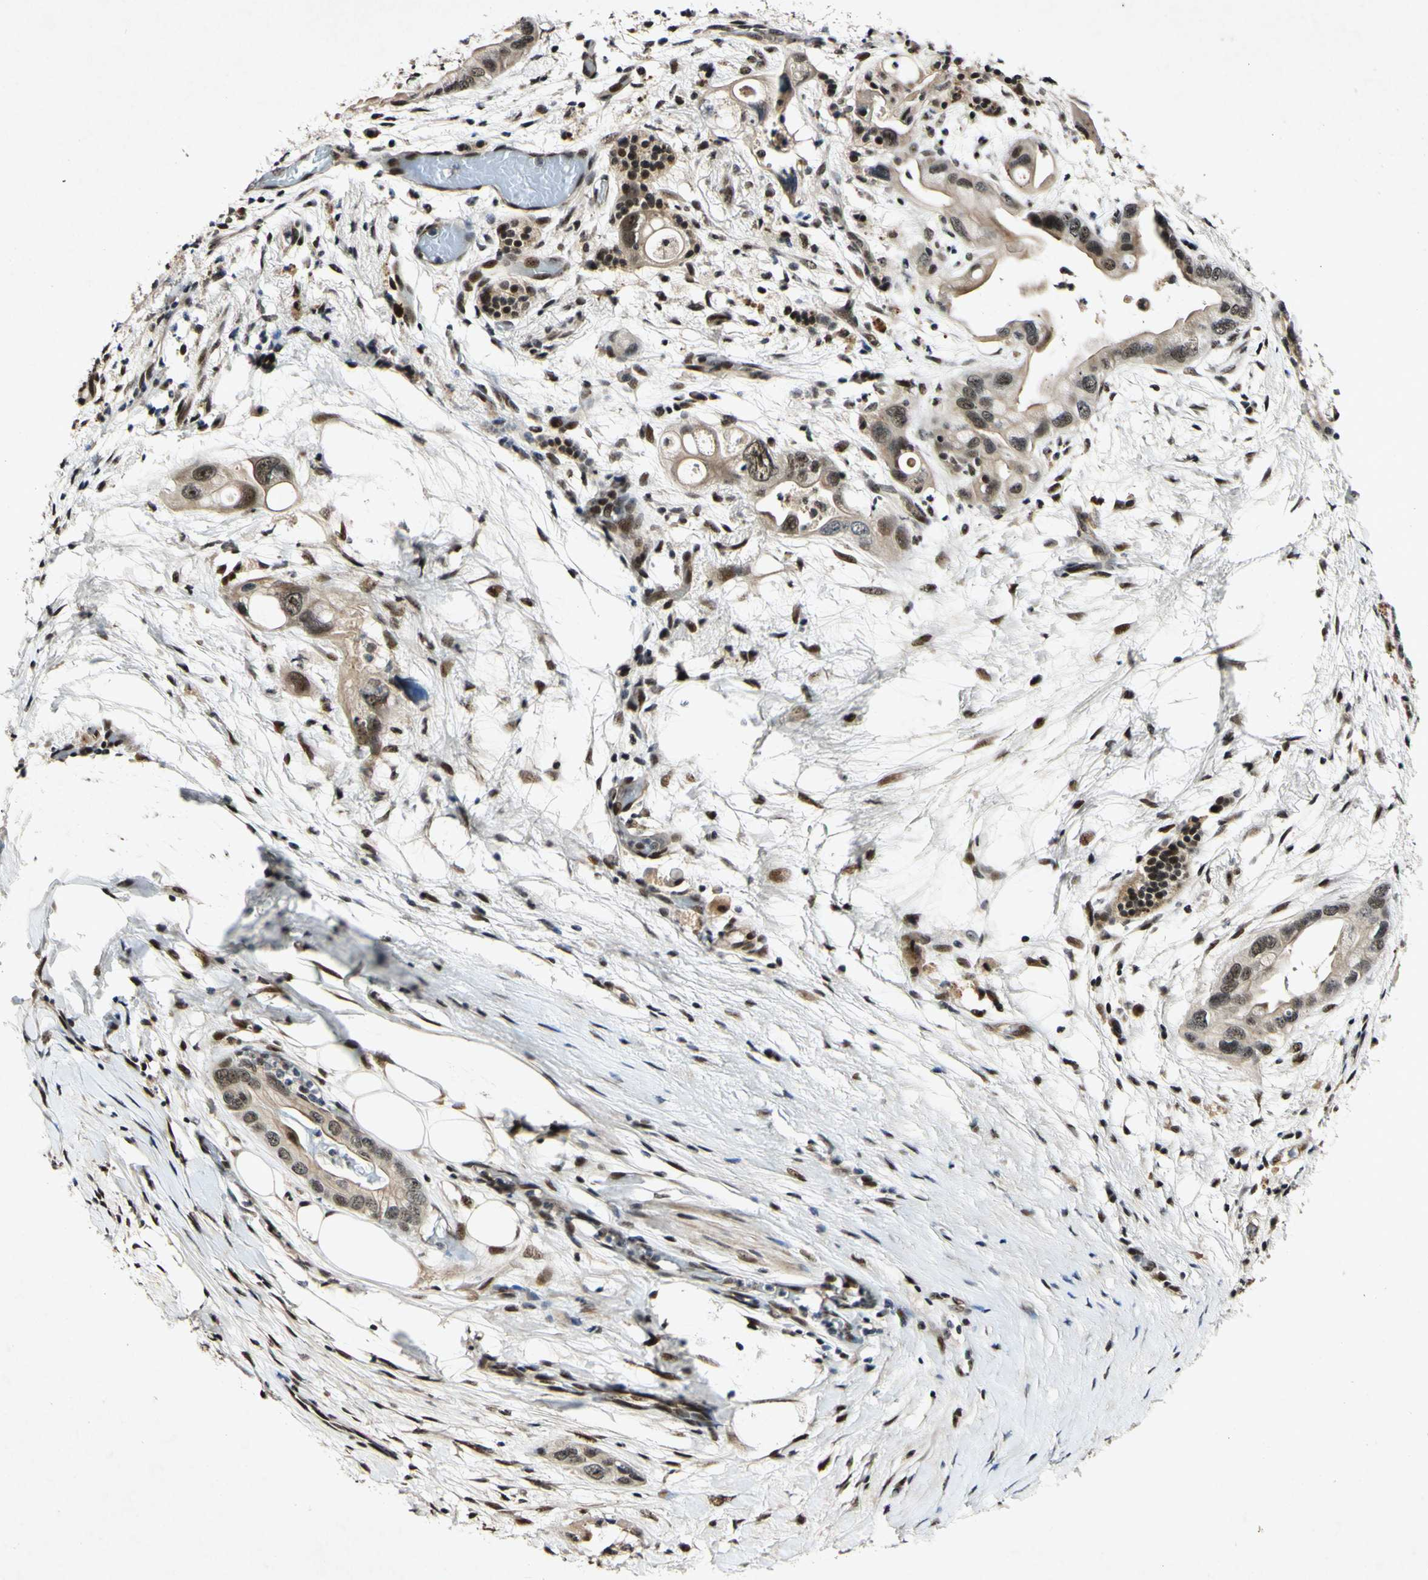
{"staining": {"intensity": "weak", "quantity": ">75%", "location": "cytoplasmic/membranous,nuclear"}, "tissue": "pancreatic cancer", "cell_type": "Tumor cells", "image_type": "cancer", "snomed": [{"axis": "morphology", "description": "Adenocarcinoma, NOS"}, {"axis": "topography", "description": "Pancreas"}], "caption": "There is low levels of weak cytoplasmic/membranous and nuclear positivity in tumor cells of pancreatic adenocarcinoma, as demonstrated by immunohistochemical staining (brown color).", "gene": "POLR2F", "patient": {"sex": "female", "age": 77}}